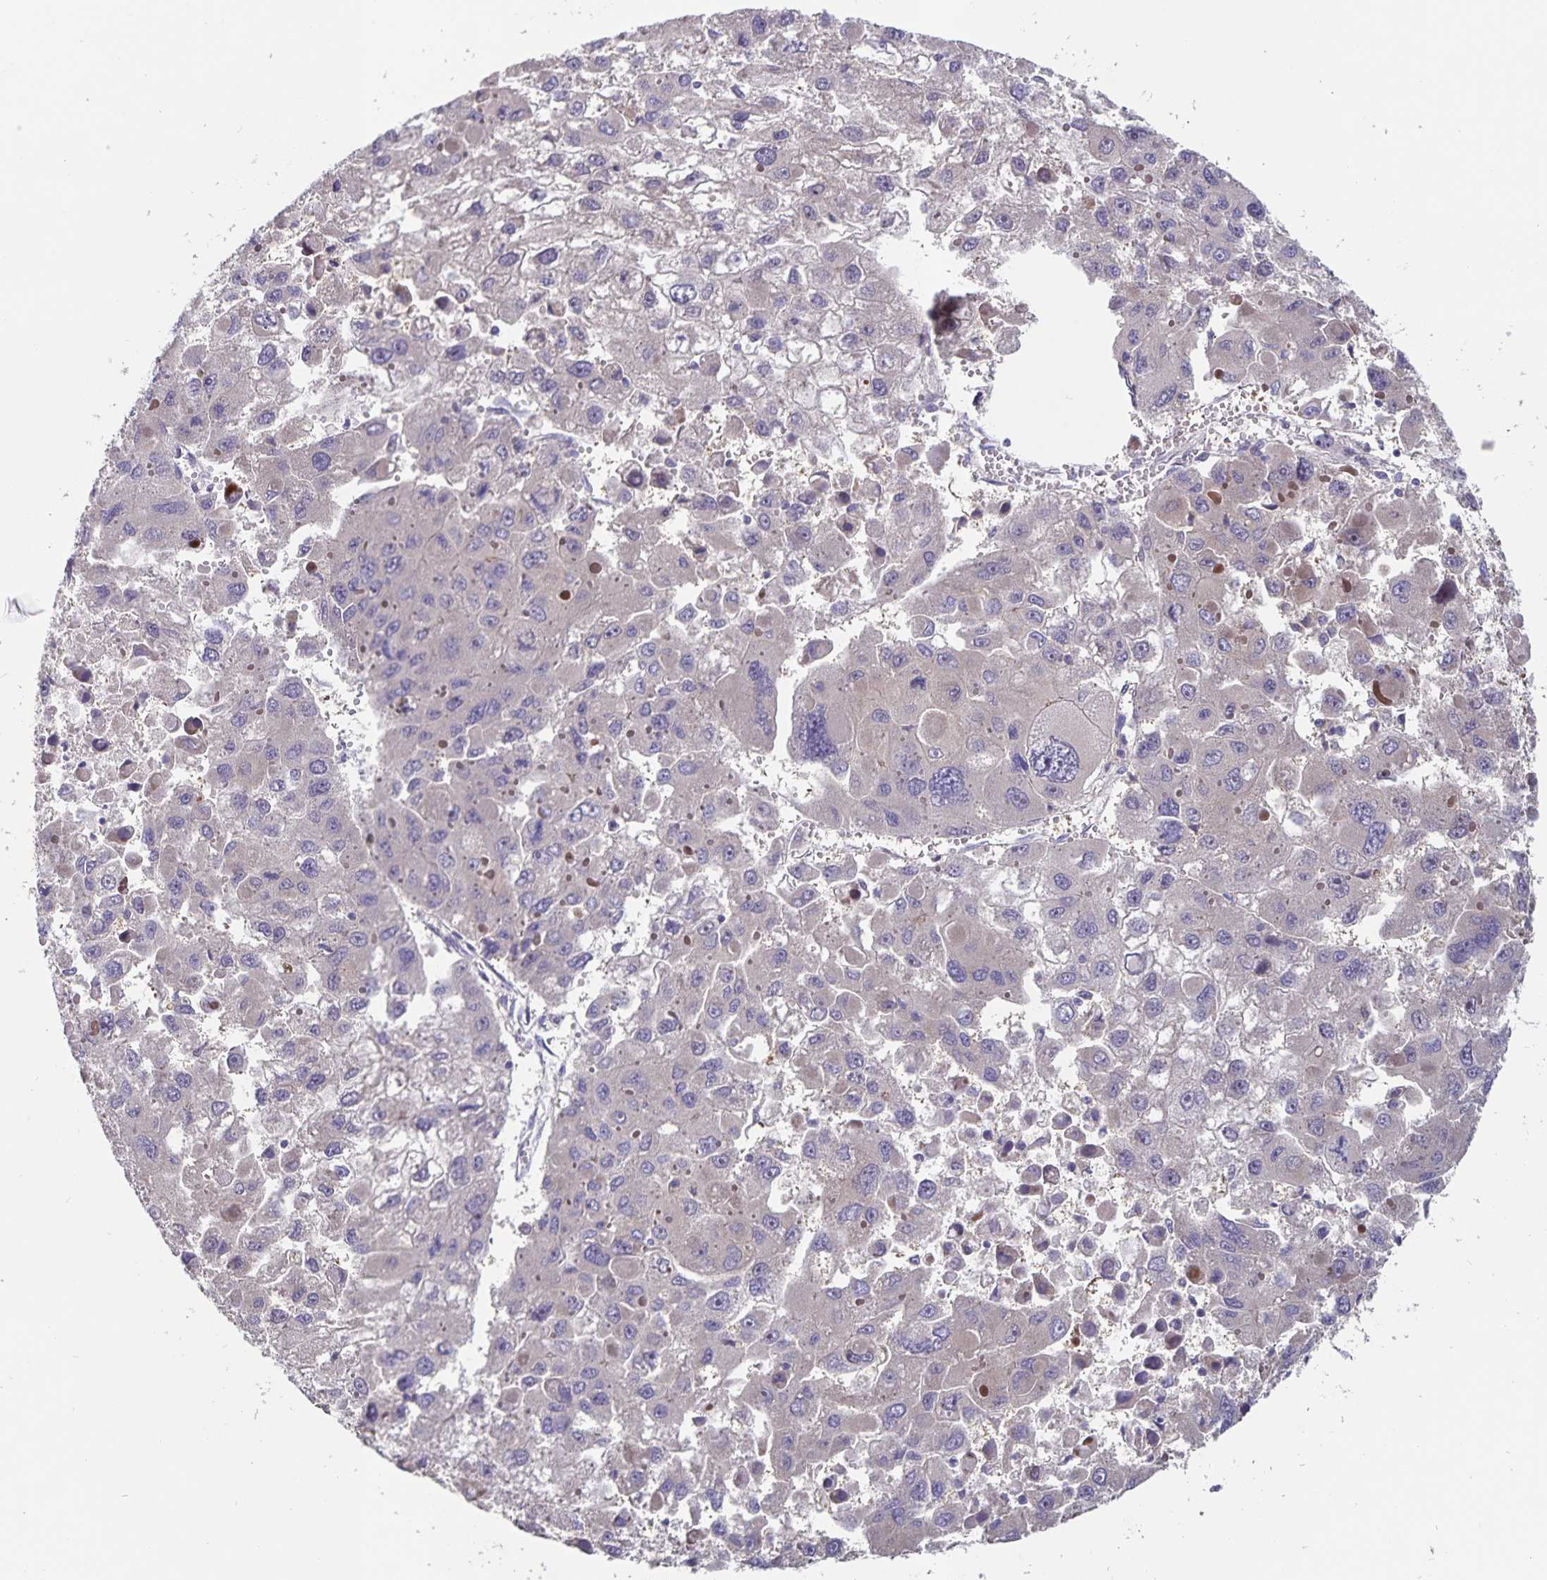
{"staining": {"intensity": "negative", "quantity": "none", "location": "none"}, "tissue": "liver cancer", "cell_type": "Tumor cells", "image_type": "cancer", "snomed": [{"axis": "morphology", "description": "Carcinoma, Hepatocellular, NOS"}, {"axis": "topography", "description": "Liver"}], "caption": "Immunohistochemical staining of hepatocellular carcinoma (liver) exhibits no significant staining in tumor cells.", "gene": "FBXL16", "patient": {"sex": "female", "age": 41}}